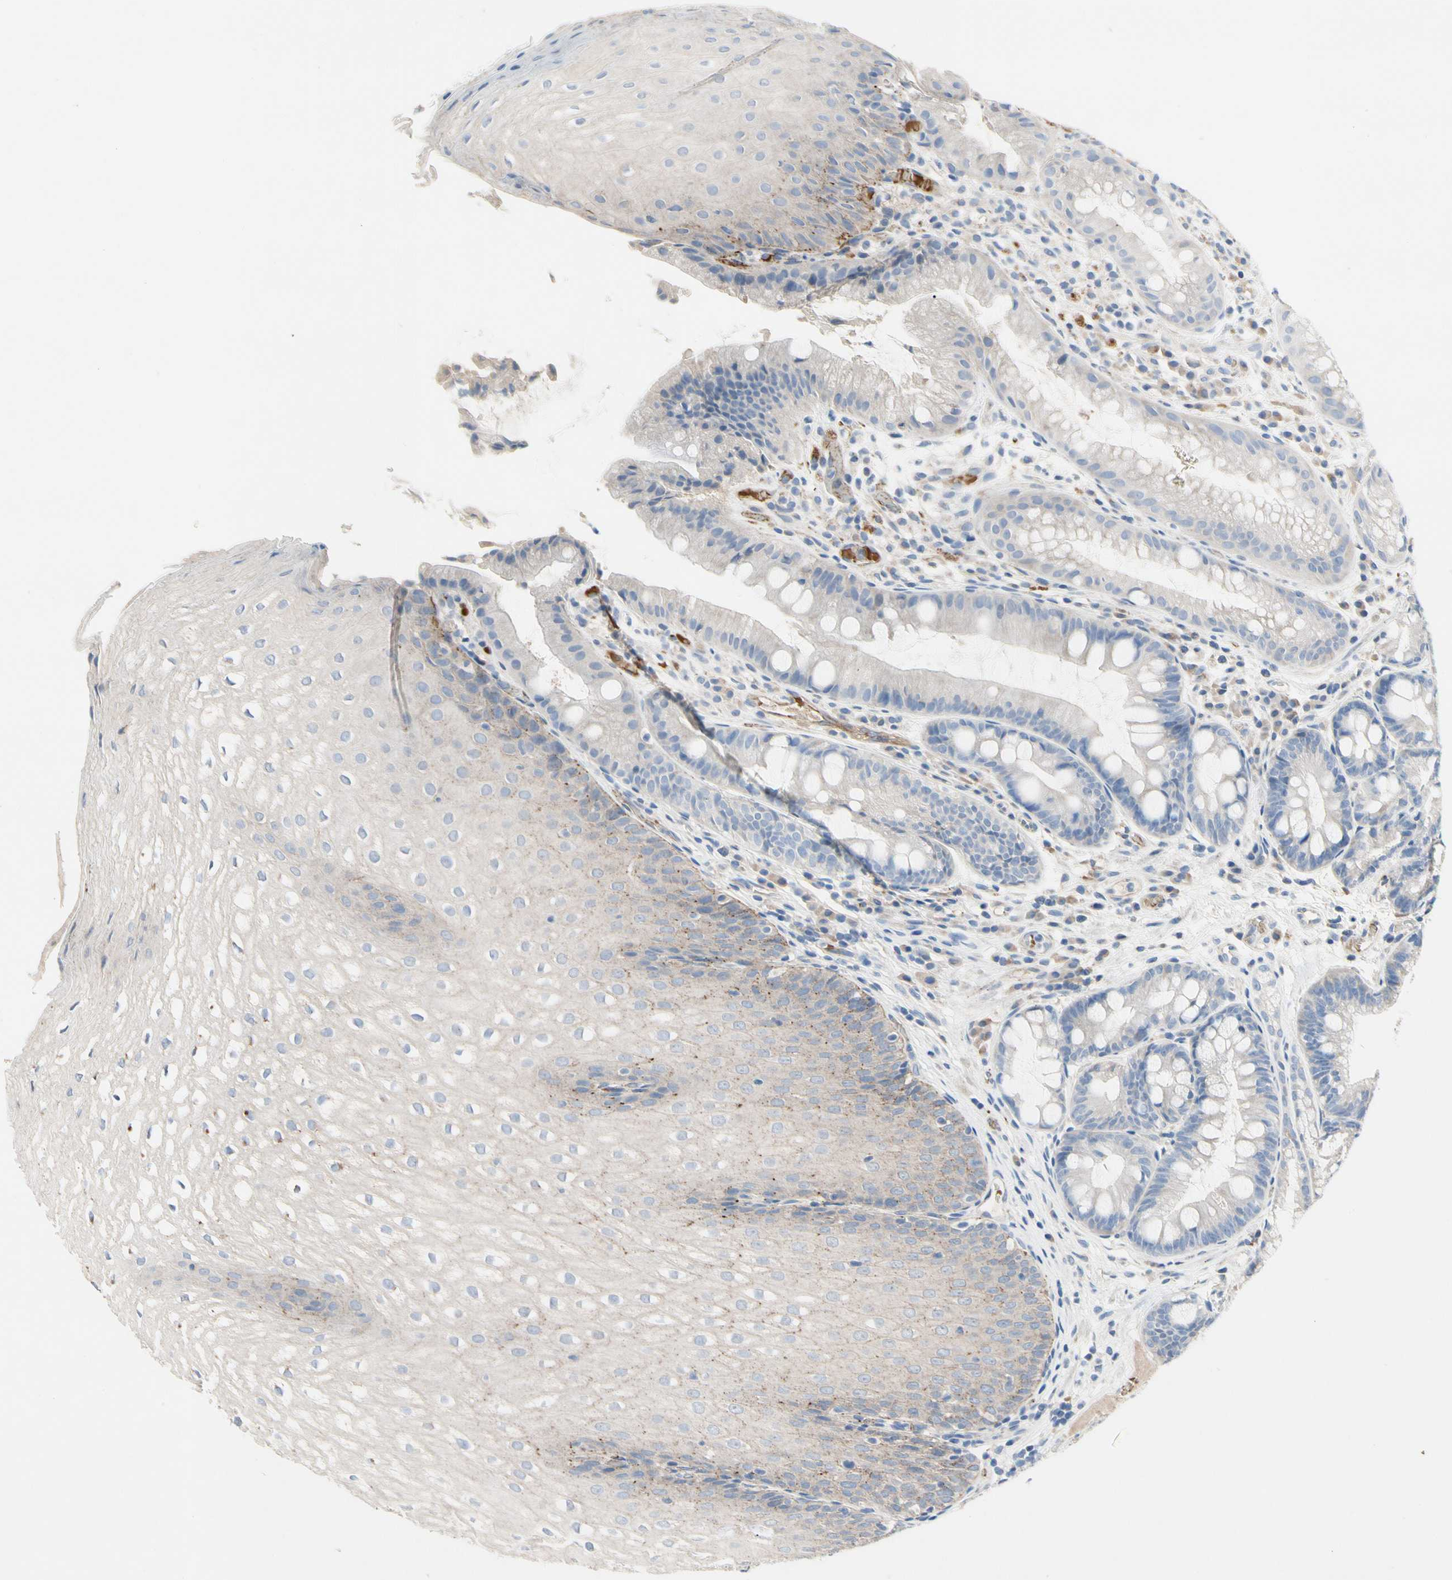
{"staining": {"intensity": "moderate", "quantity": "<25%", "location": "cytoplasmic/membranous"}, "tissue": "stomach", "cell_type": "Glandular cells", "image_type": "normal", "snomed": [{"axis": "morphology", "description": "Normal tissue, NOS"}, {"axis": "topography", "description": "Stomach, upper"}], "caption": "This histopathology image reveals benign stomach stained with IHC to label a protein in brown. The cytoplasmic/membranous of glandular cells show moderate positivity for the protein. Nuclei are counter-stained blue.", "gene": "RETSAT", "patient": {"sex": "male", "age": 72}}